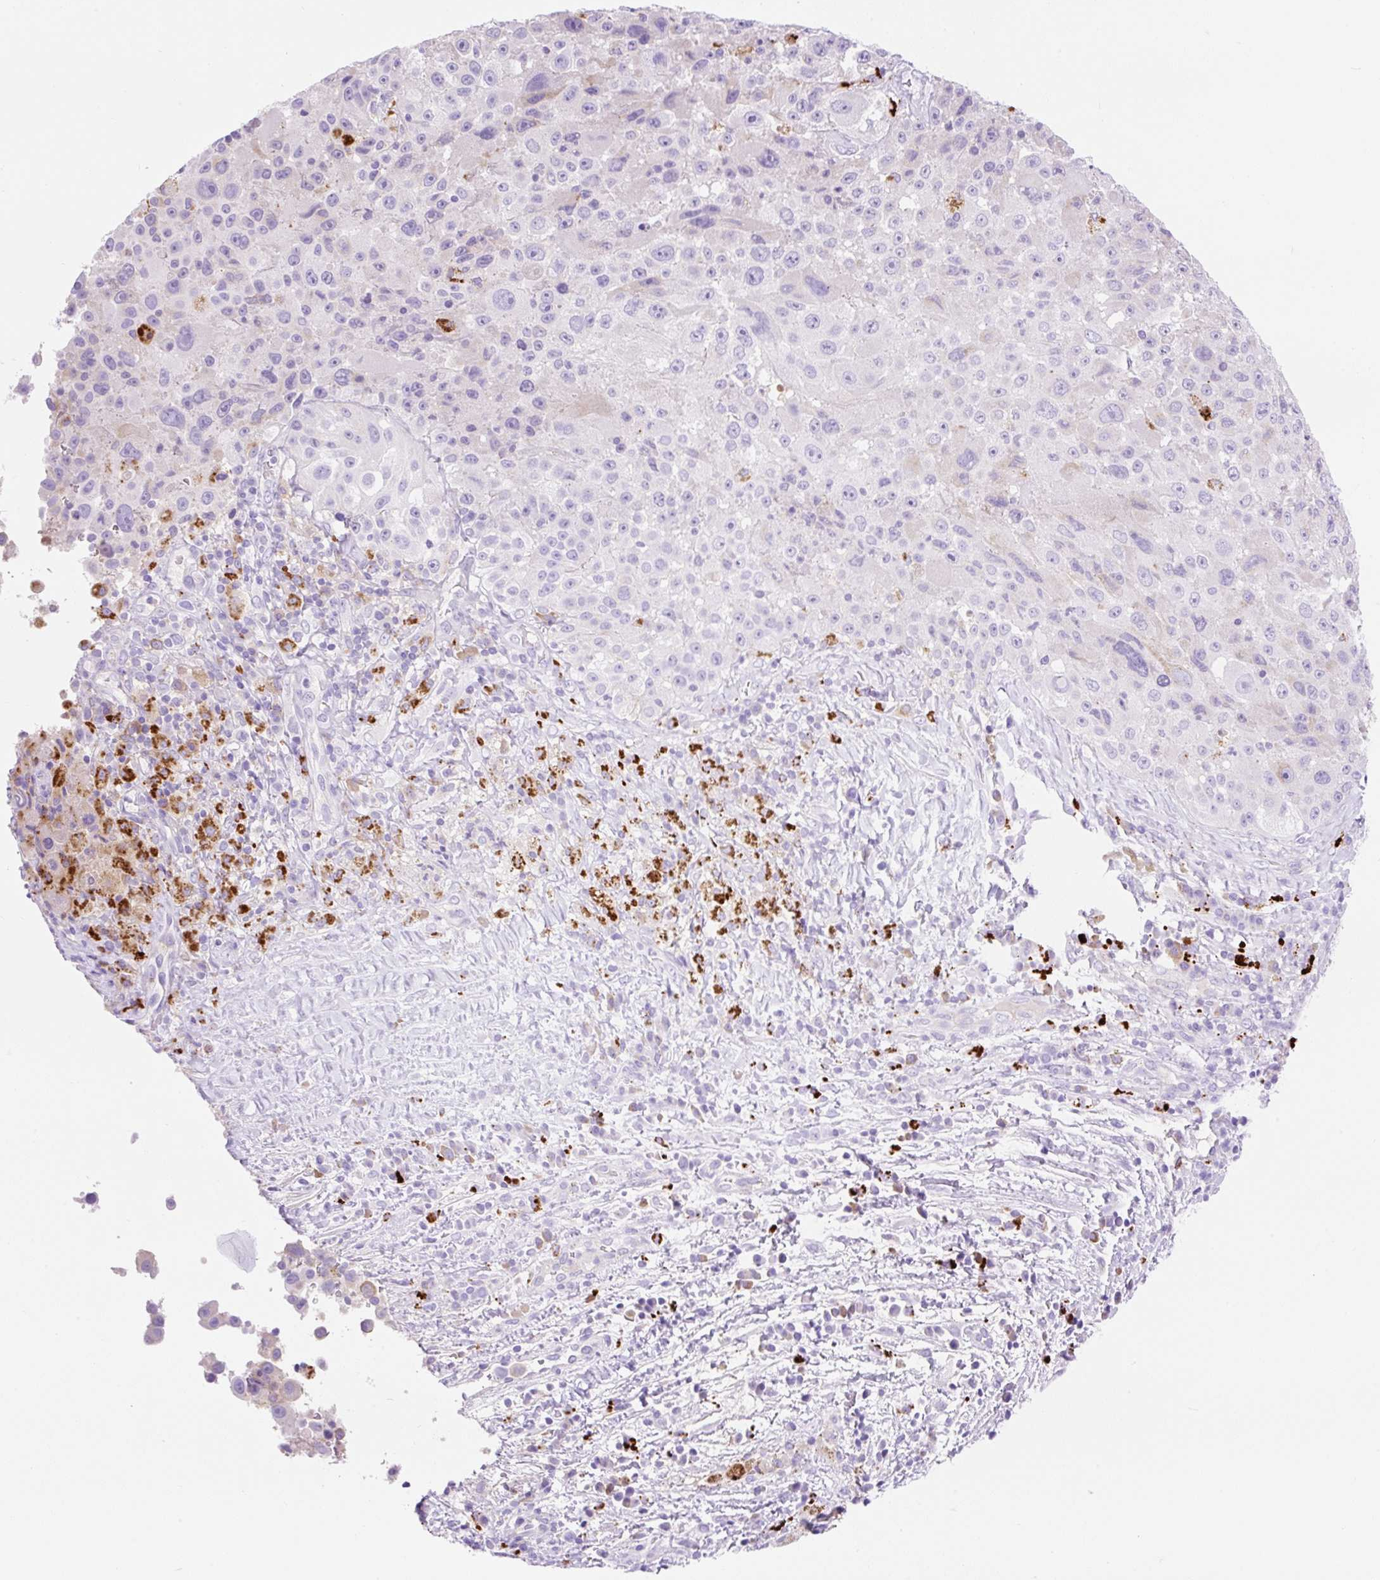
{"staining": {"intensity": "negative", "quantity": "none", "location": "none"}, "tissue": "melanoma", "cell_type": "Tumor cells", "image_type": "cancer", "snomed": [{"axis": "morphology", "description": "Malignant melanoma, Metastatic site"}, {"axis": "topography", "description": "Lymph node"}], "caption": "Human malignant melanoma (metastatic site) stained for a protein using immunohistochemistry (IHC) reveals no expression in tumor cells.", "gene": "HEXB", "patient": {"sex": "male", "age": 62}}